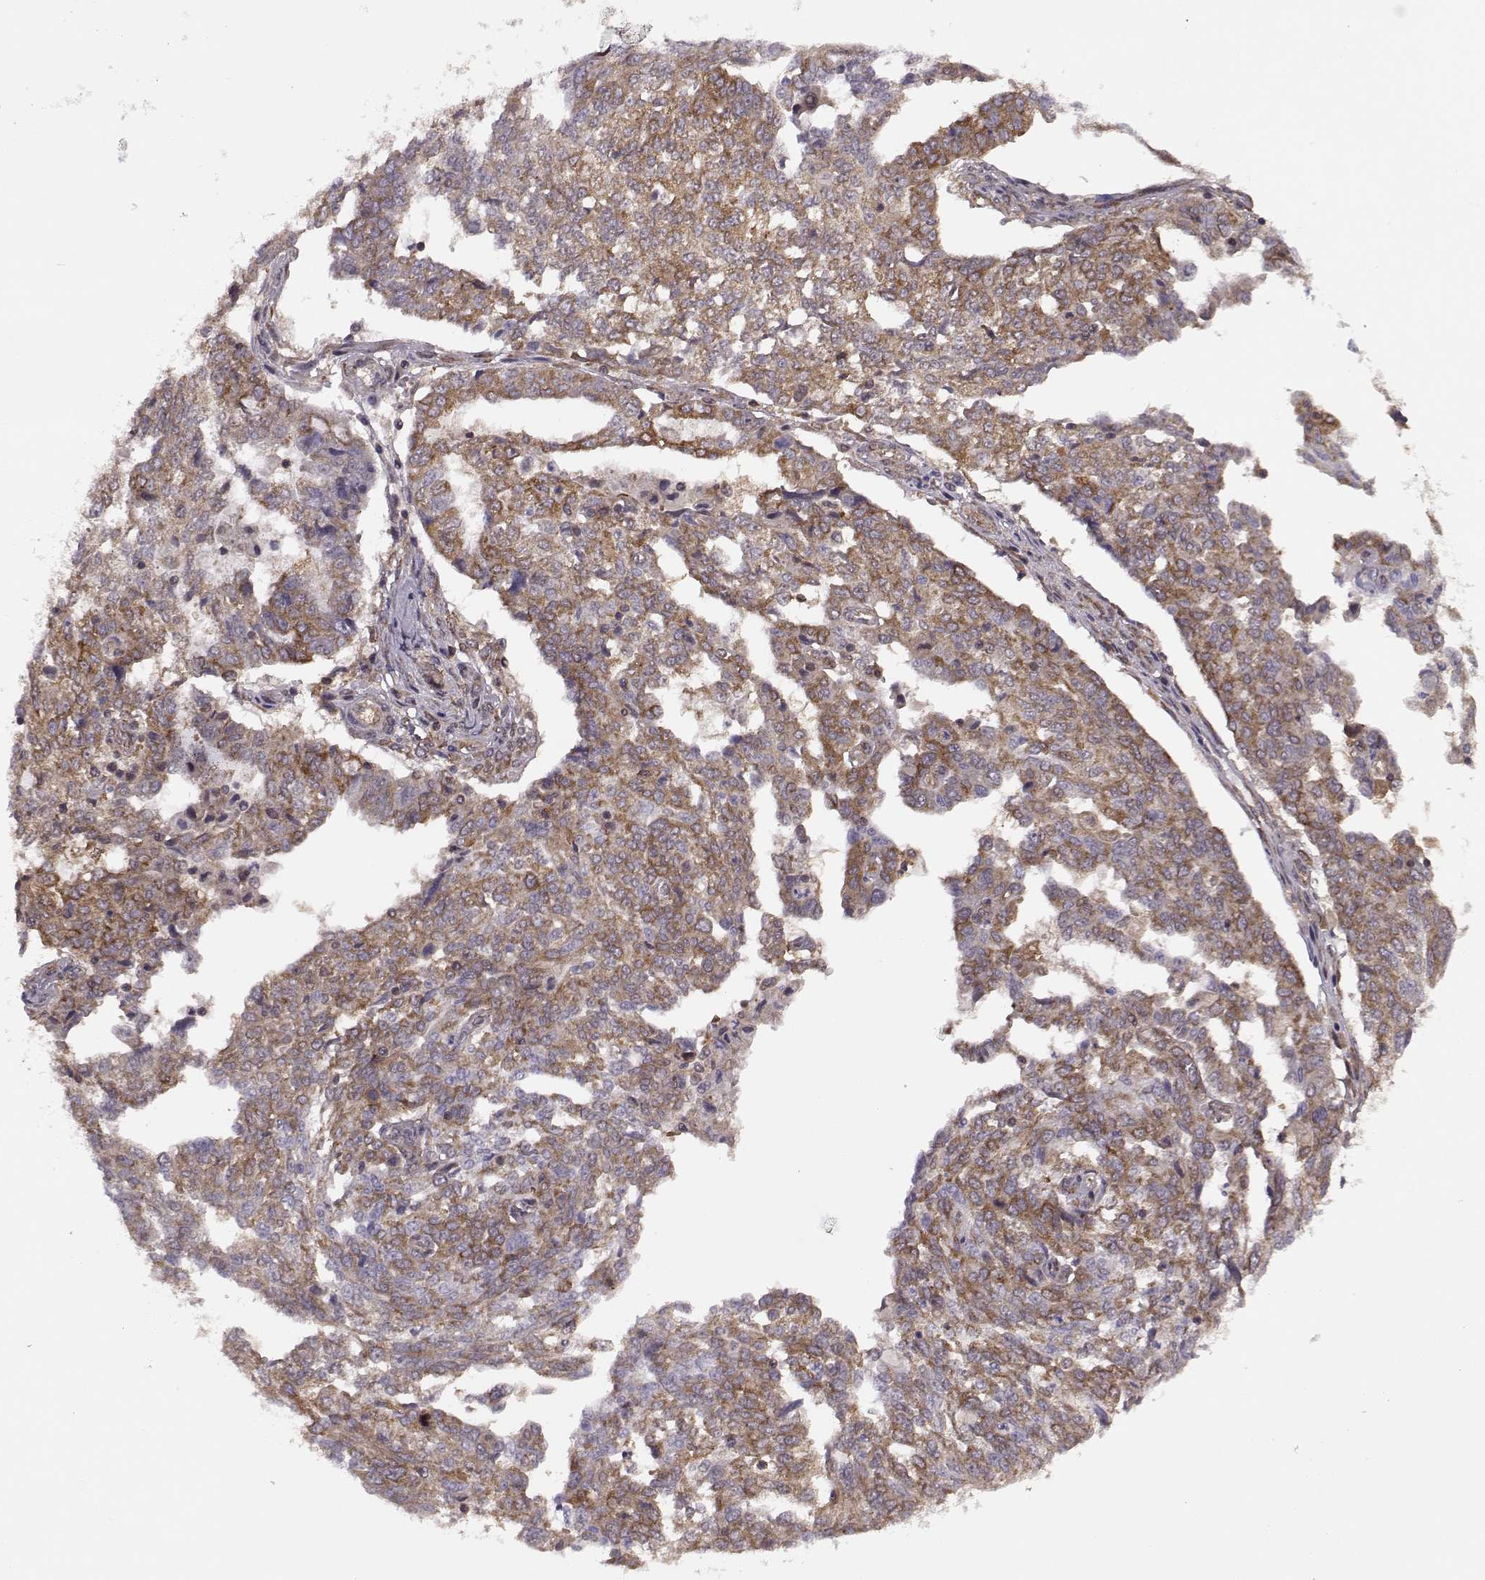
{"staining": {"intensity": "strong", "quantity": ">75%", "location": "cytoplasmic/membranous"}, "tissue": "ovarian cancer", "cell_type": "Tumor cells", "image_type": "cancer", "snomed": [{"axis": "morphology", "description": "Cystadenocarcinoma, serous, NOS"}, {"axis": "topography", "description": "Ovary"}], "caption": "Protein staining of serous cystadenocarcinoma (ovarian) tissue reveals strong cytoplasmic/membranous positivity in approximately >75% of tumor cells. (IHC, brightfield microscopy, high magnification).", "gene": "URI1", "patient": {"sex": "female", "age": 67}}